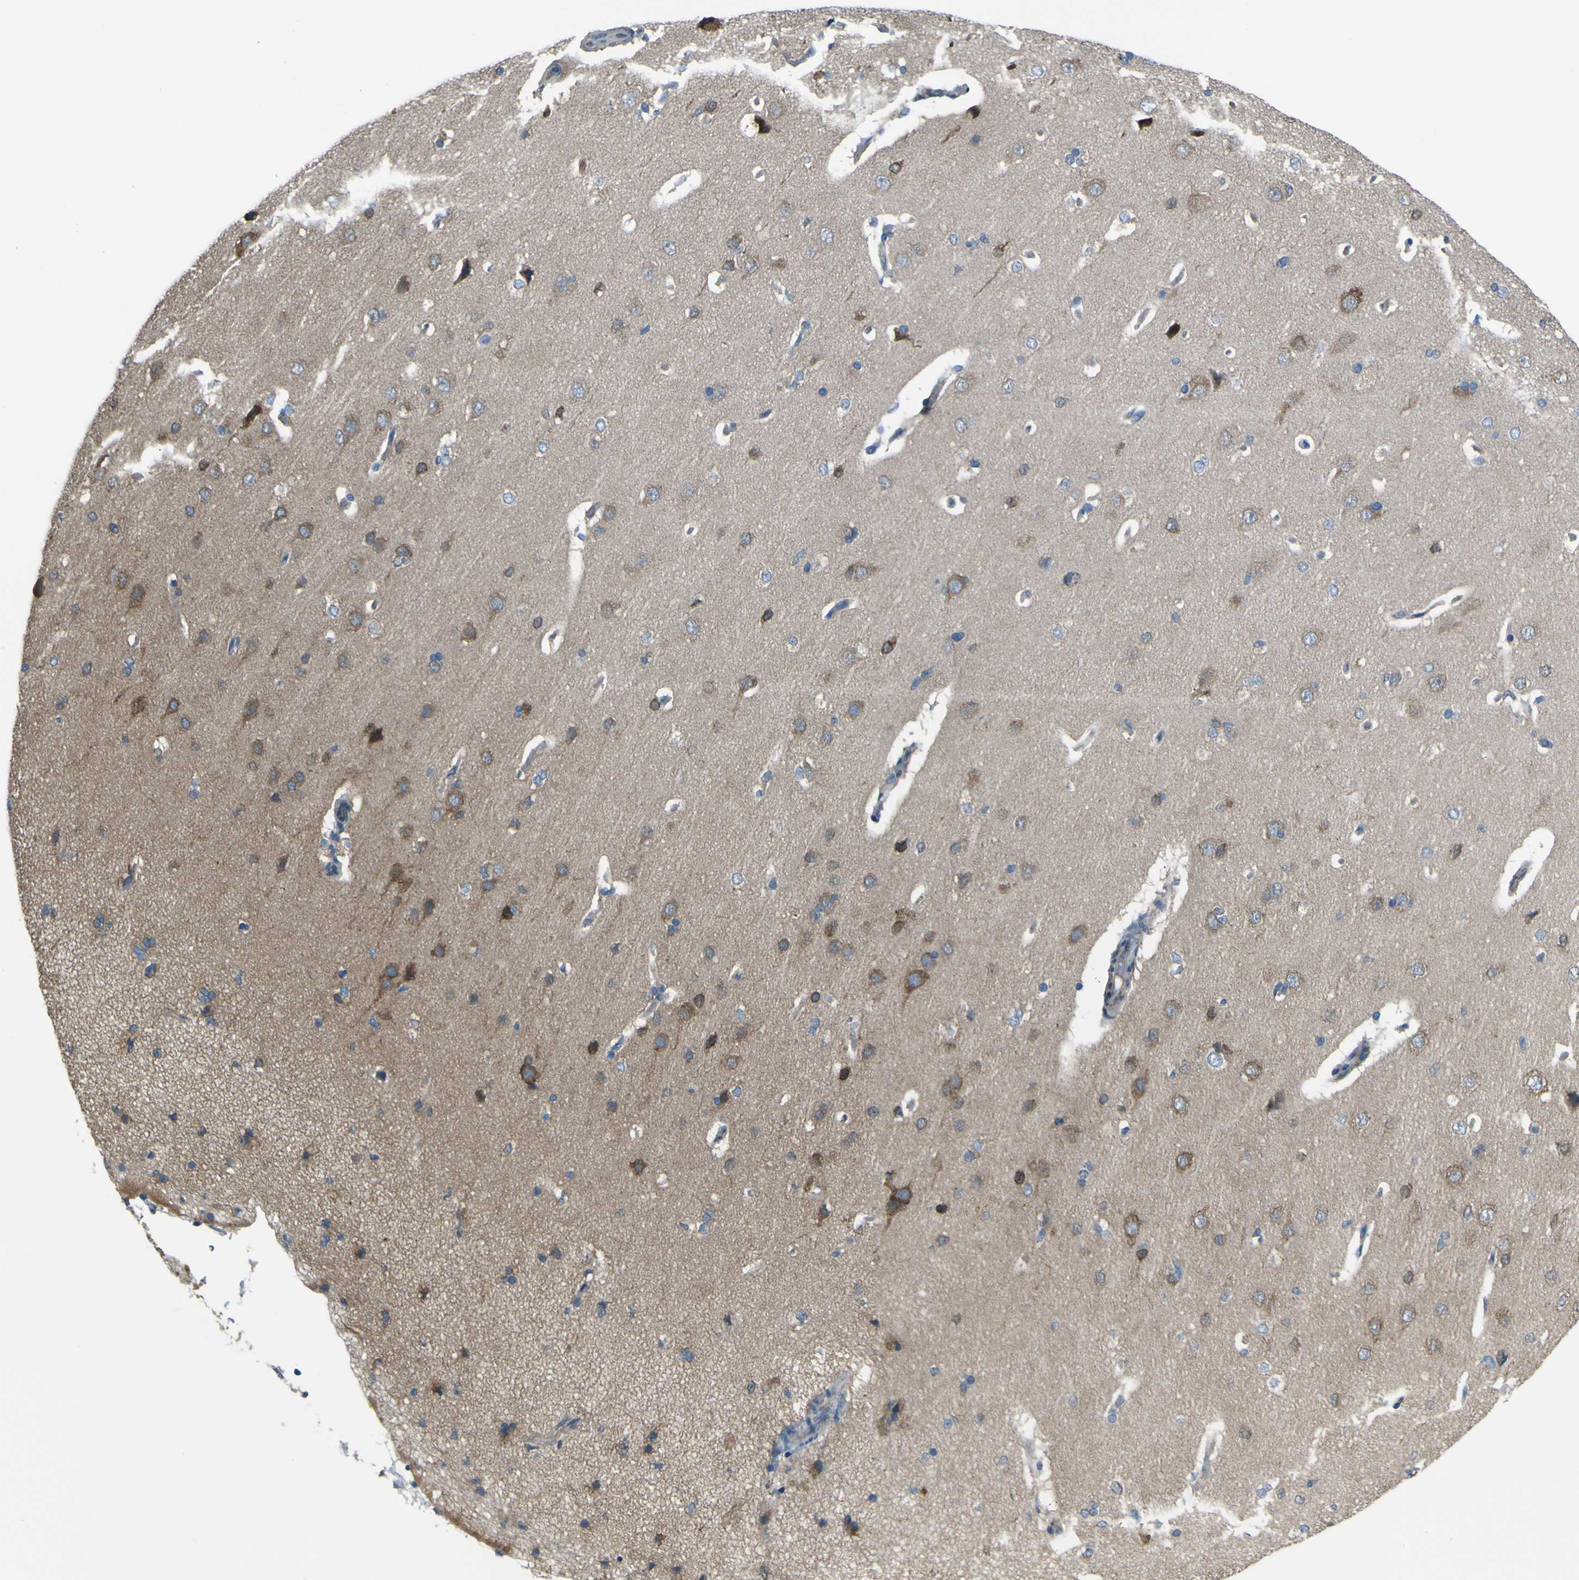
{"staining": {"intensity": "negative", "quantity": "none", "location": "none"}, "tissue": "cerebral cortex", "cell_type": "Endothelial cells", "image_type": "normal", "snomed": [{"axis": "morphology", "description": "Normal tissue, NOS"}, {"axis": "topography", "description": "Cerebral cortex"}], "caption": "Cerebral cortex stained for a protein using immunohistochemistry (IHC) reveals no positivity endothelial cells.", "gene": "STIM1", "patient": {"sex": "male", "age": 62}}